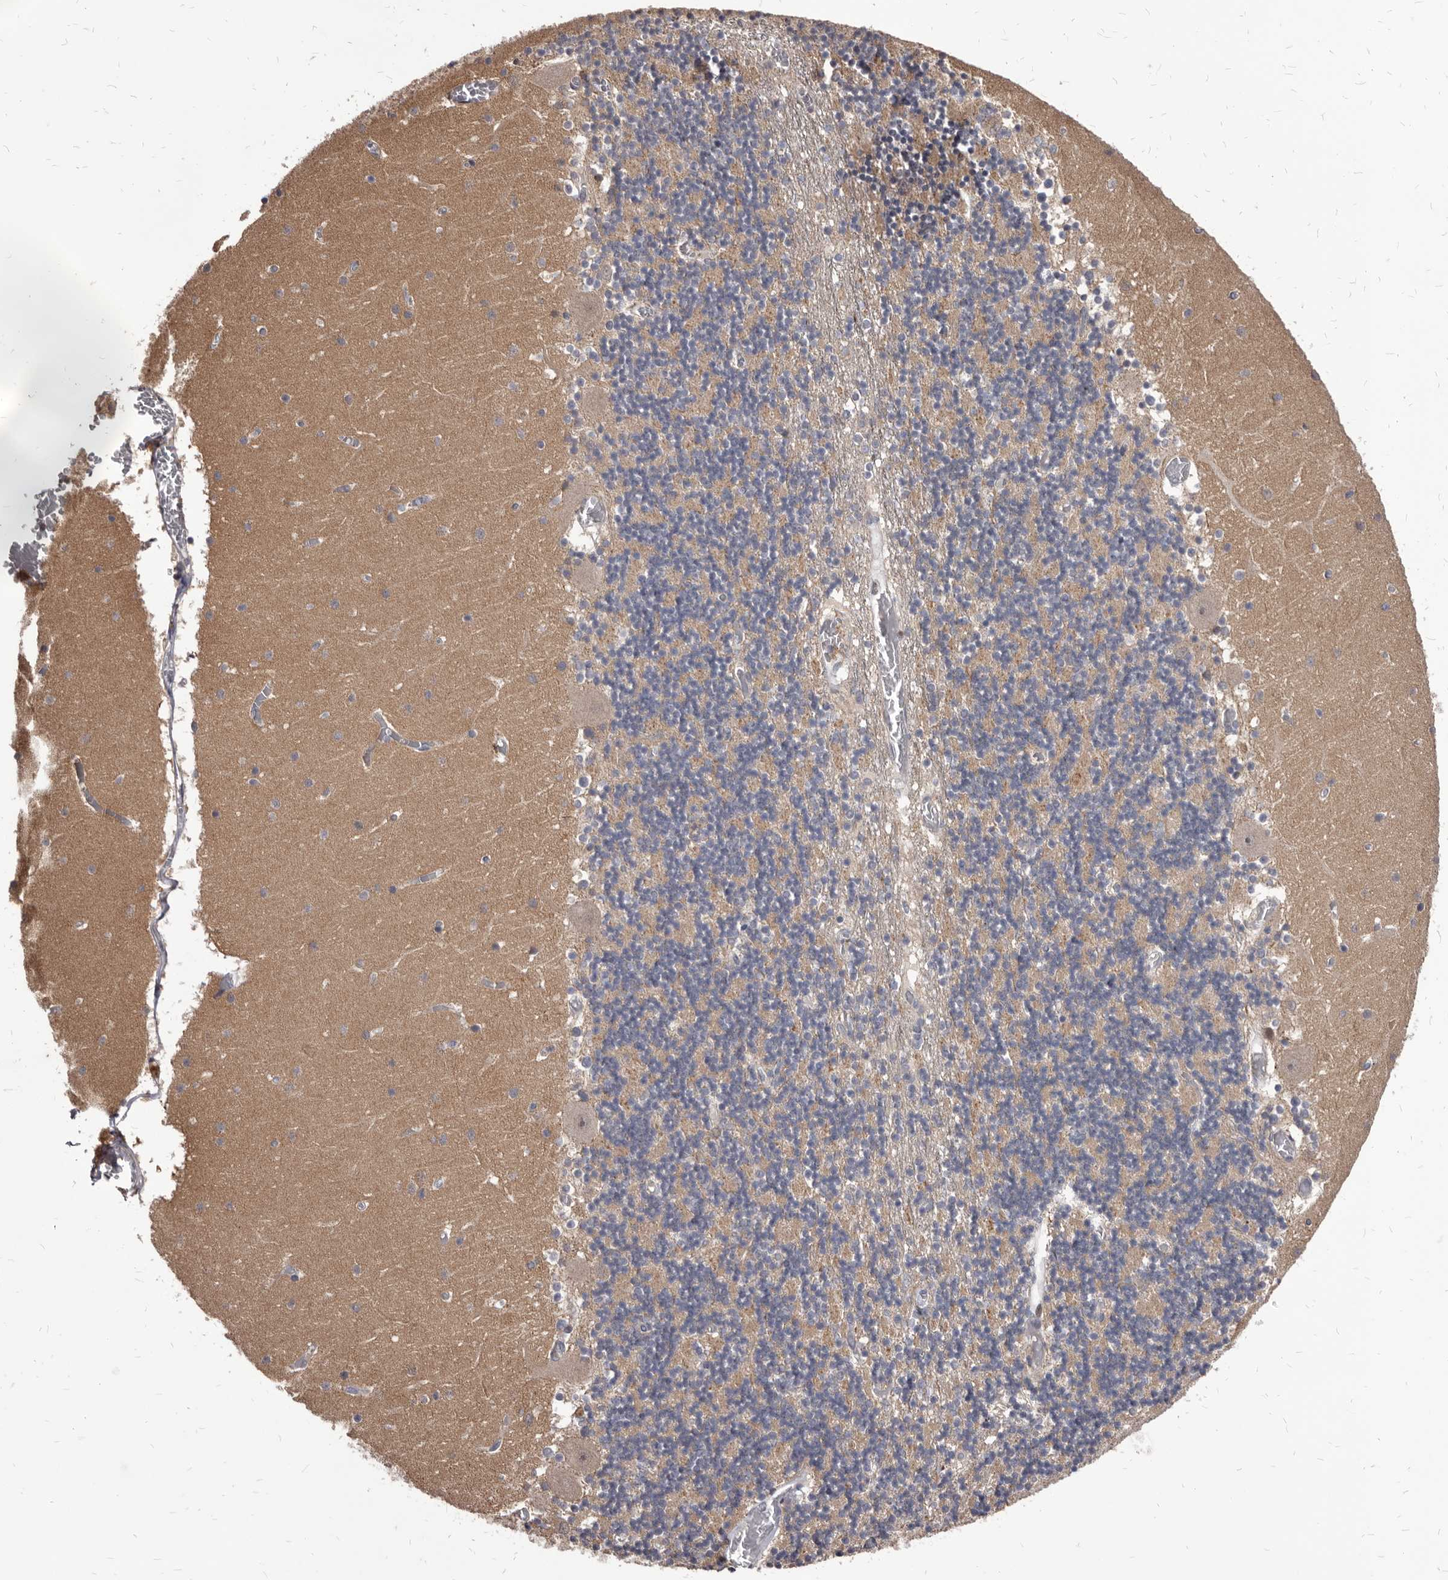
{"staining": {"intensity": "weak", "quantity": "25%-75%", "location": "cytoplasmic/membranous"}, "tissue": "cerebellum", "cell_type": "Cells in granular layer", "image_type": "normal", "snomed": [{"axis": "morphology", "description": "Normal tissue, NOS"}, {"axis": "topography", "description": "Cerebellum"}], "caption": "Protein expression analysis of unremarkable human cerebellum reveals weak cytoplasmic/membranous positivity in approximately 25%-75% of cells in granular layer. (DAB IHC with brightfield microscopy, high magnification).", "gene": "MAP3K14", "patient": {"sex": "female", "age": 28}}